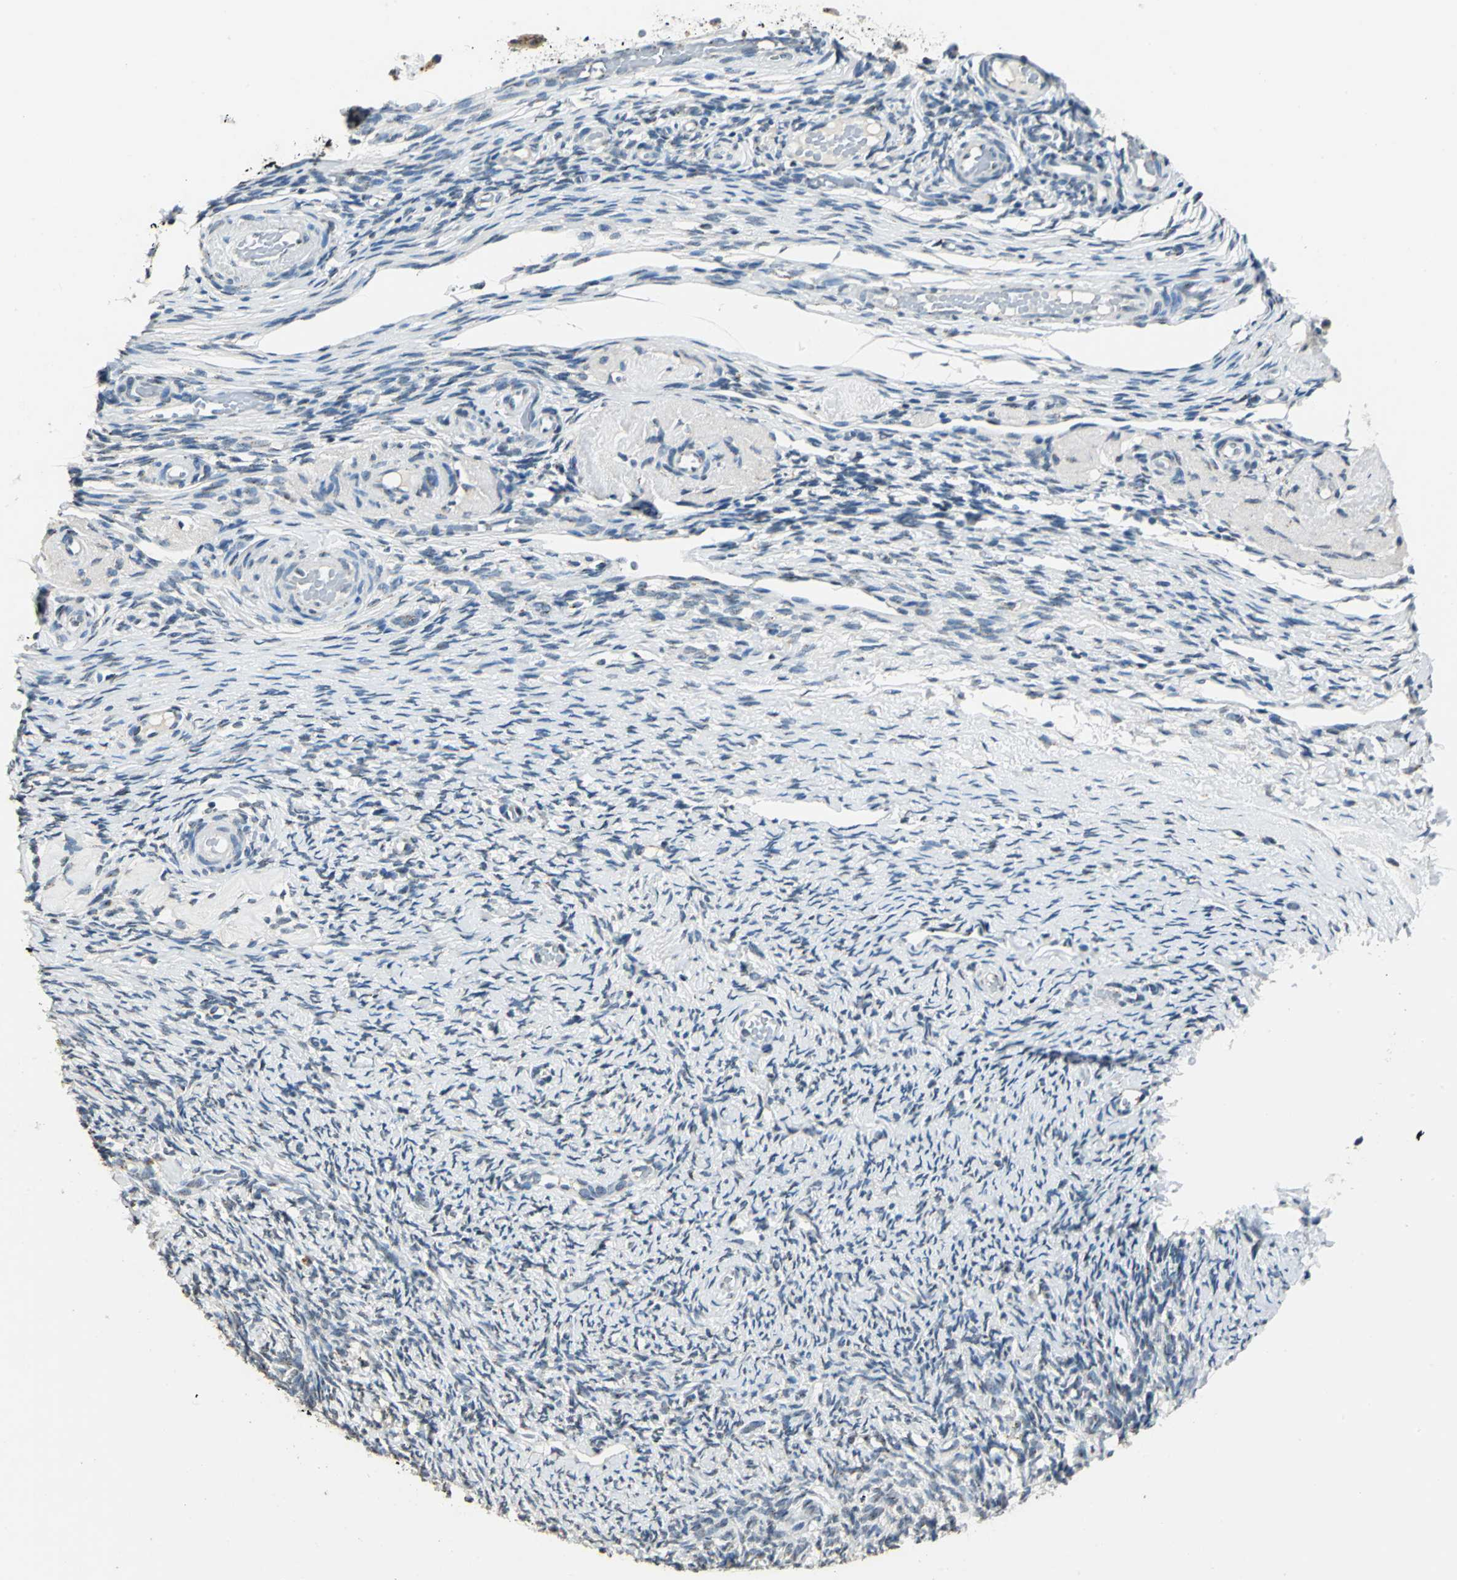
{"staining": {"intensity": "negative", "quantity": "none", "location": "none"}, "tissue": "ovary", "cell_type": "Ovarian stroma cells", "image_type": "normal", "snomed": [{"axis": "morphology", "description": "Normal tissue, NOS"}, {"axis": "topography", "description": "Ovary"}], "caption": "Protein analysis of unremarkable ovary reveals no significant expression in ovarian stroma cells.", "gene": "TMEM115", "patient": {"sex": "female", "age": 60}}